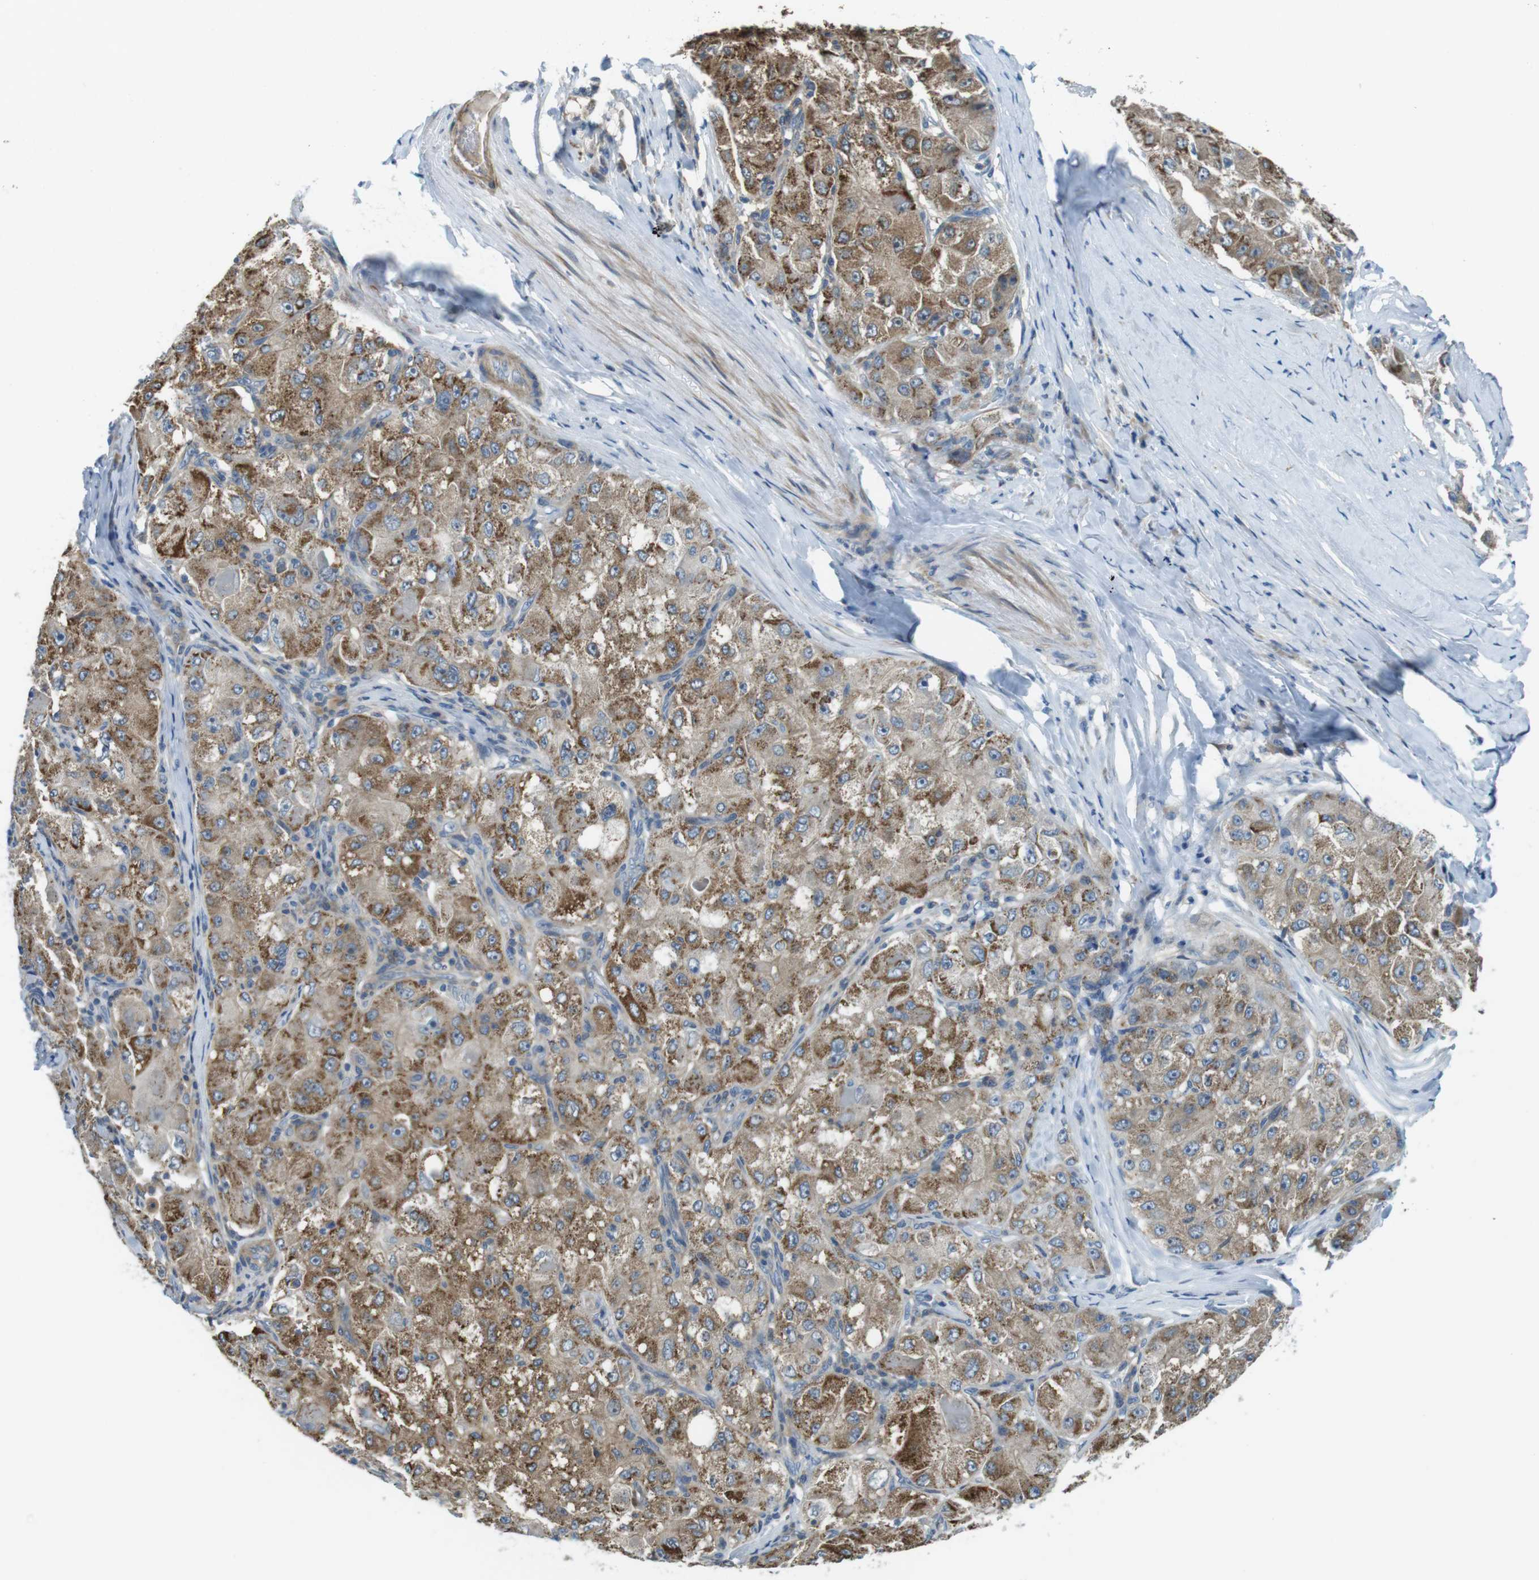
{"staining": {"intensity": "moderate", "quantity": ">75%", "location": "cytoplasmic/membranous"}, "tissue": "liver cancer", "cell_type": "Tumor cells", "image_type": "cancer", "snomed": [{"axis": "morphology", "description": "Carcinoma, Hepatocellular, NOS"}, {"axis": "topography", "description": "Liver"}], "caption": "Immunohistochemical staining of human hepatocellular carcinoma (liver) displays moderate cytoplasmic/membranous protein staining in approximately >75% of tumor cells. (DAB = brown stain, brightfield microscopy at high magnification).", "gene": "LRRC3B", "patient": {"sex": "male", "age": 80}}